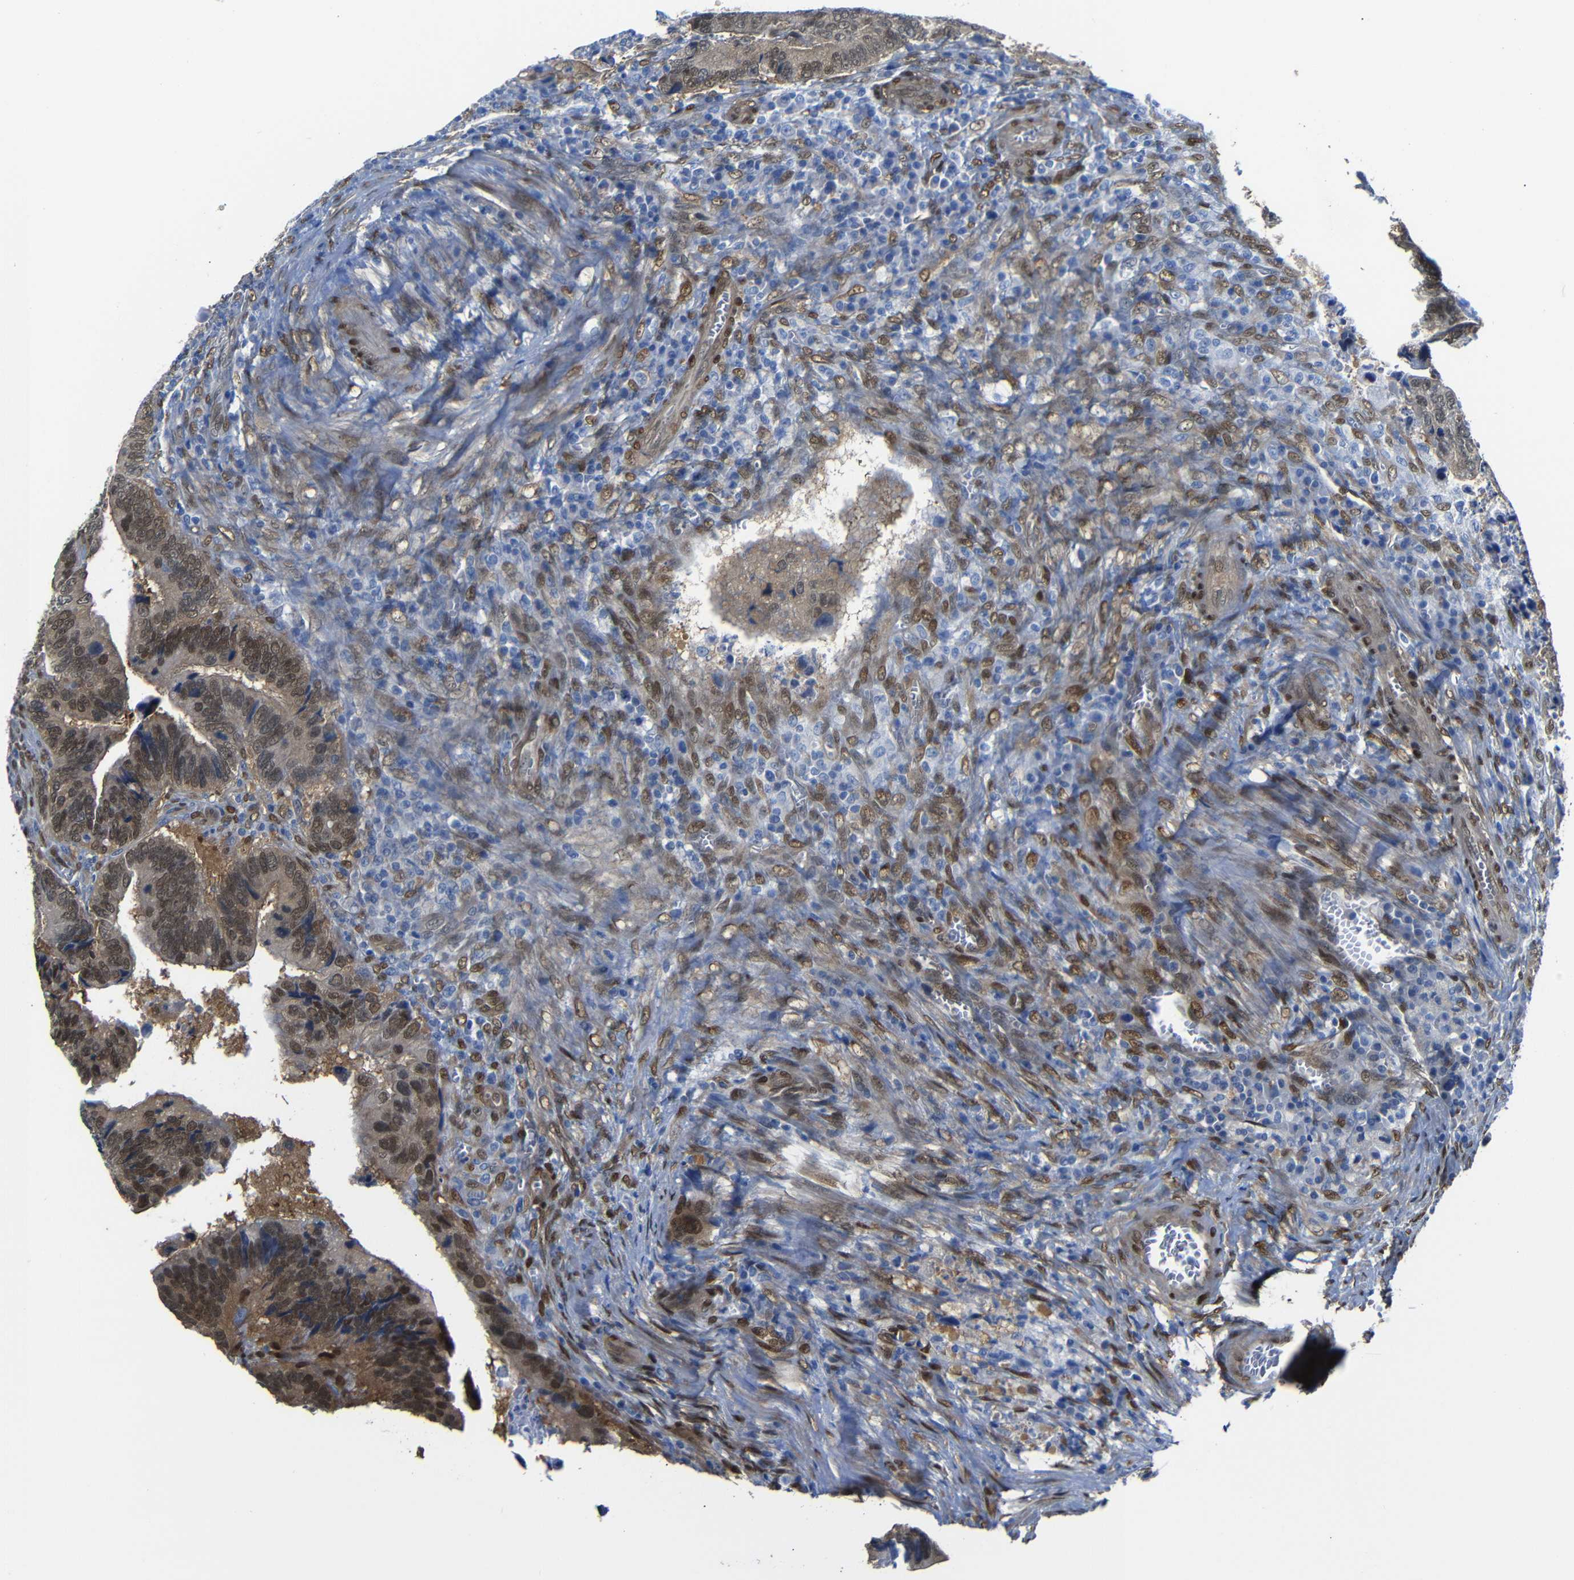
{"staining": {"intensity": "moderate", "quantity": ">75%", "location": "cytoplasmic/membranous,nuclear"}, "tissue": "colorectal cancer", "cell_type": "Tumor cells", "image_type": "cancer", "snomed": [{"axis": "morphology", "description": "Inflammation, NOS"}, {"axis": "morphology", "description": "Adenocarcinoma, NOS"}, {"axis": "topography", "description": "Colon"}], "caption": "High-magnification brightfield microscopy of colorectal cancer stained with DAB (3,3'-diaminobenzidine) (brown) and counterstained with hematoxylin (blue). tumor cells exhibit moderate cytoplasmic/membranous and nuclear positivity is present in about>75% of cells.", "gene": "YAP1", "patient": {"sex": "male", "age": 72}}